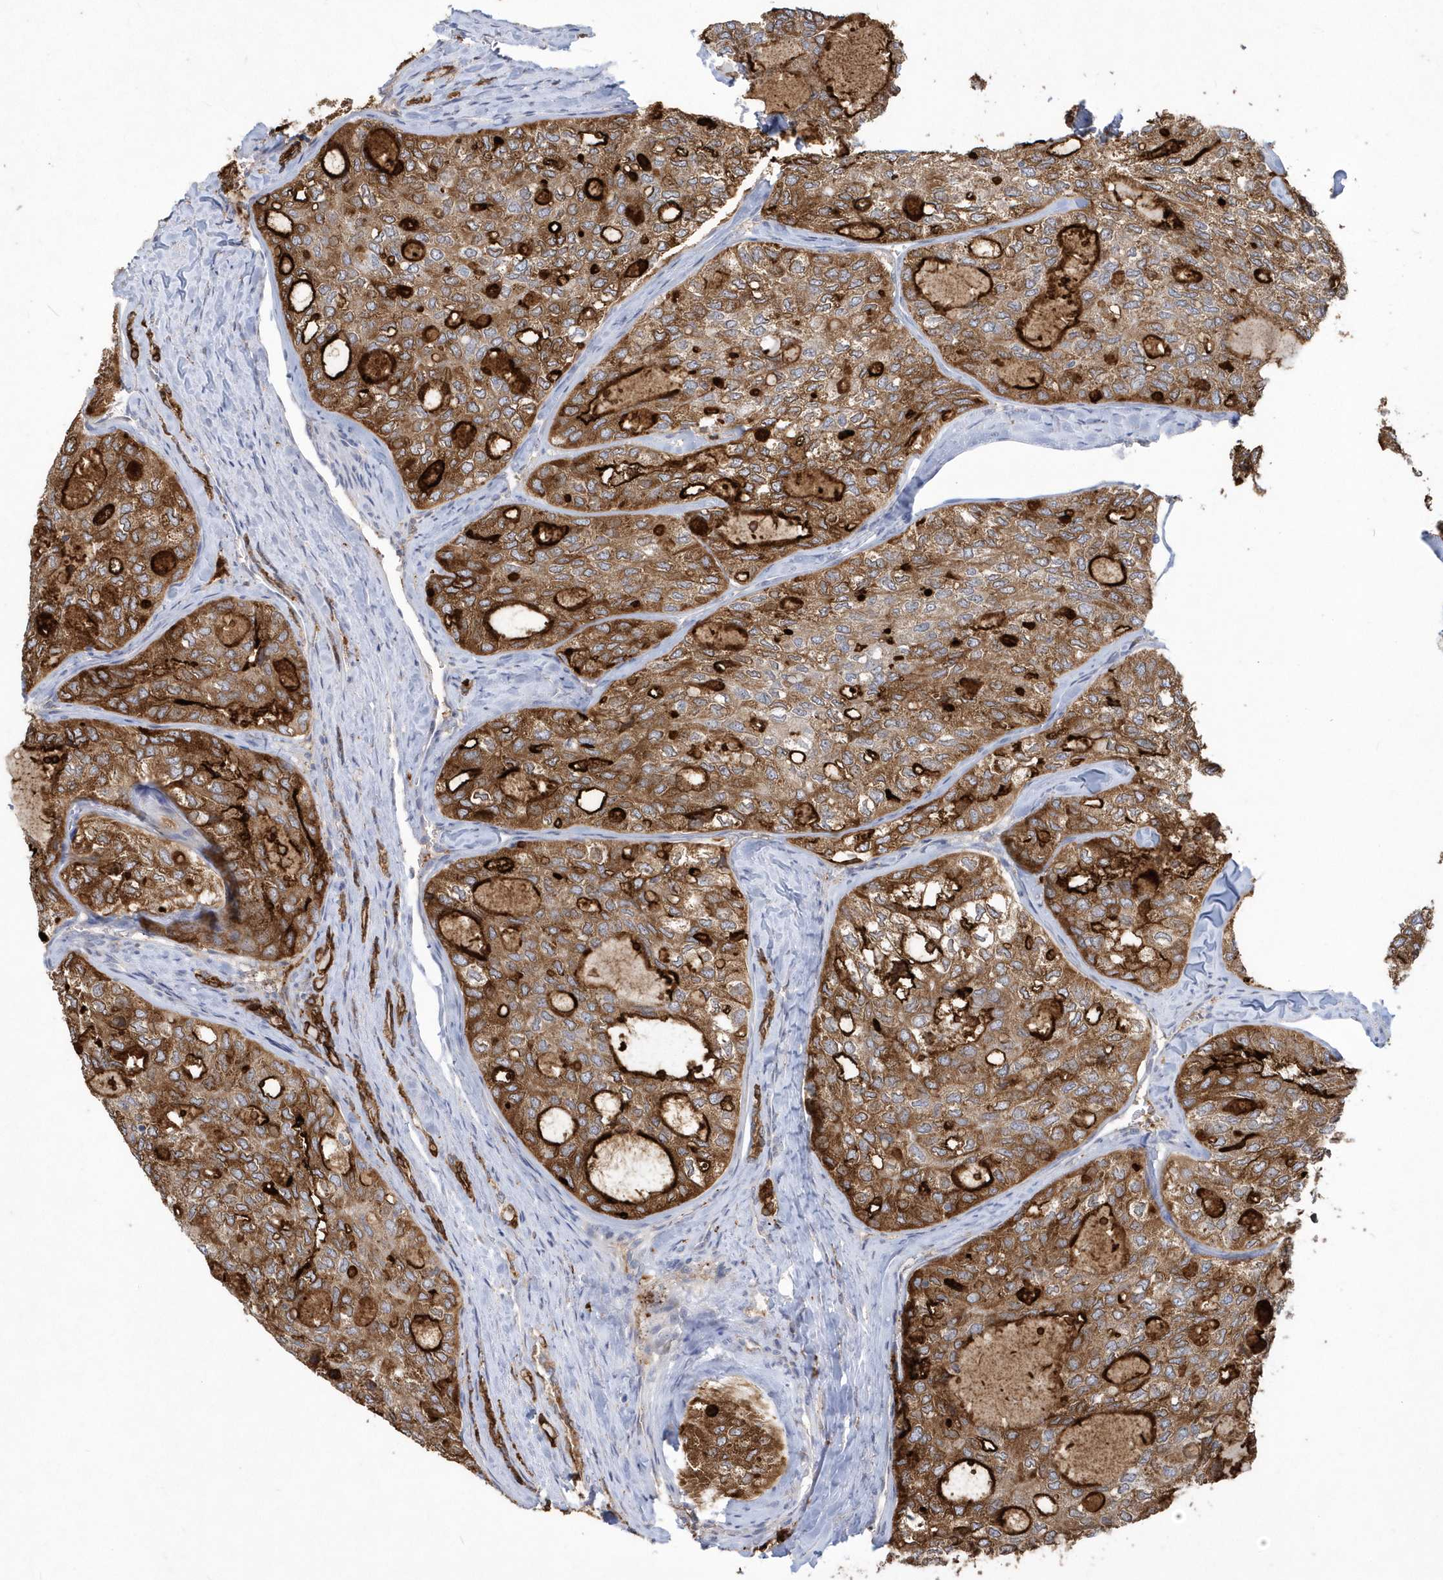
{"staining": {"intensity": "strong", "quantity": ">75%", "location": "cytoplasmic/membranous"}, "tissue": "thyroid cancer", "cell_type": "Tumor cells", "image_type": "cancer", "snomed": [{"axis": "morphology", "description": "Follicular adenoma carcinoma, NOS"}, {"axis": "topography", "description": "Thyroid gland"}], "caption": "Follicular adenoma carcinoma (thyroid) stained with immunohistochemistry (IHC) exhibits strong cytoplasmic/membranous expression in approximately >75% of tumor cells. The staining is performed using DAB brown chromogen to label protein expression. The nuclei are counter-stained blue using hematoxylin.", "gene": "TSPEAR", "patient": {"sex": "male", "age": 75}}